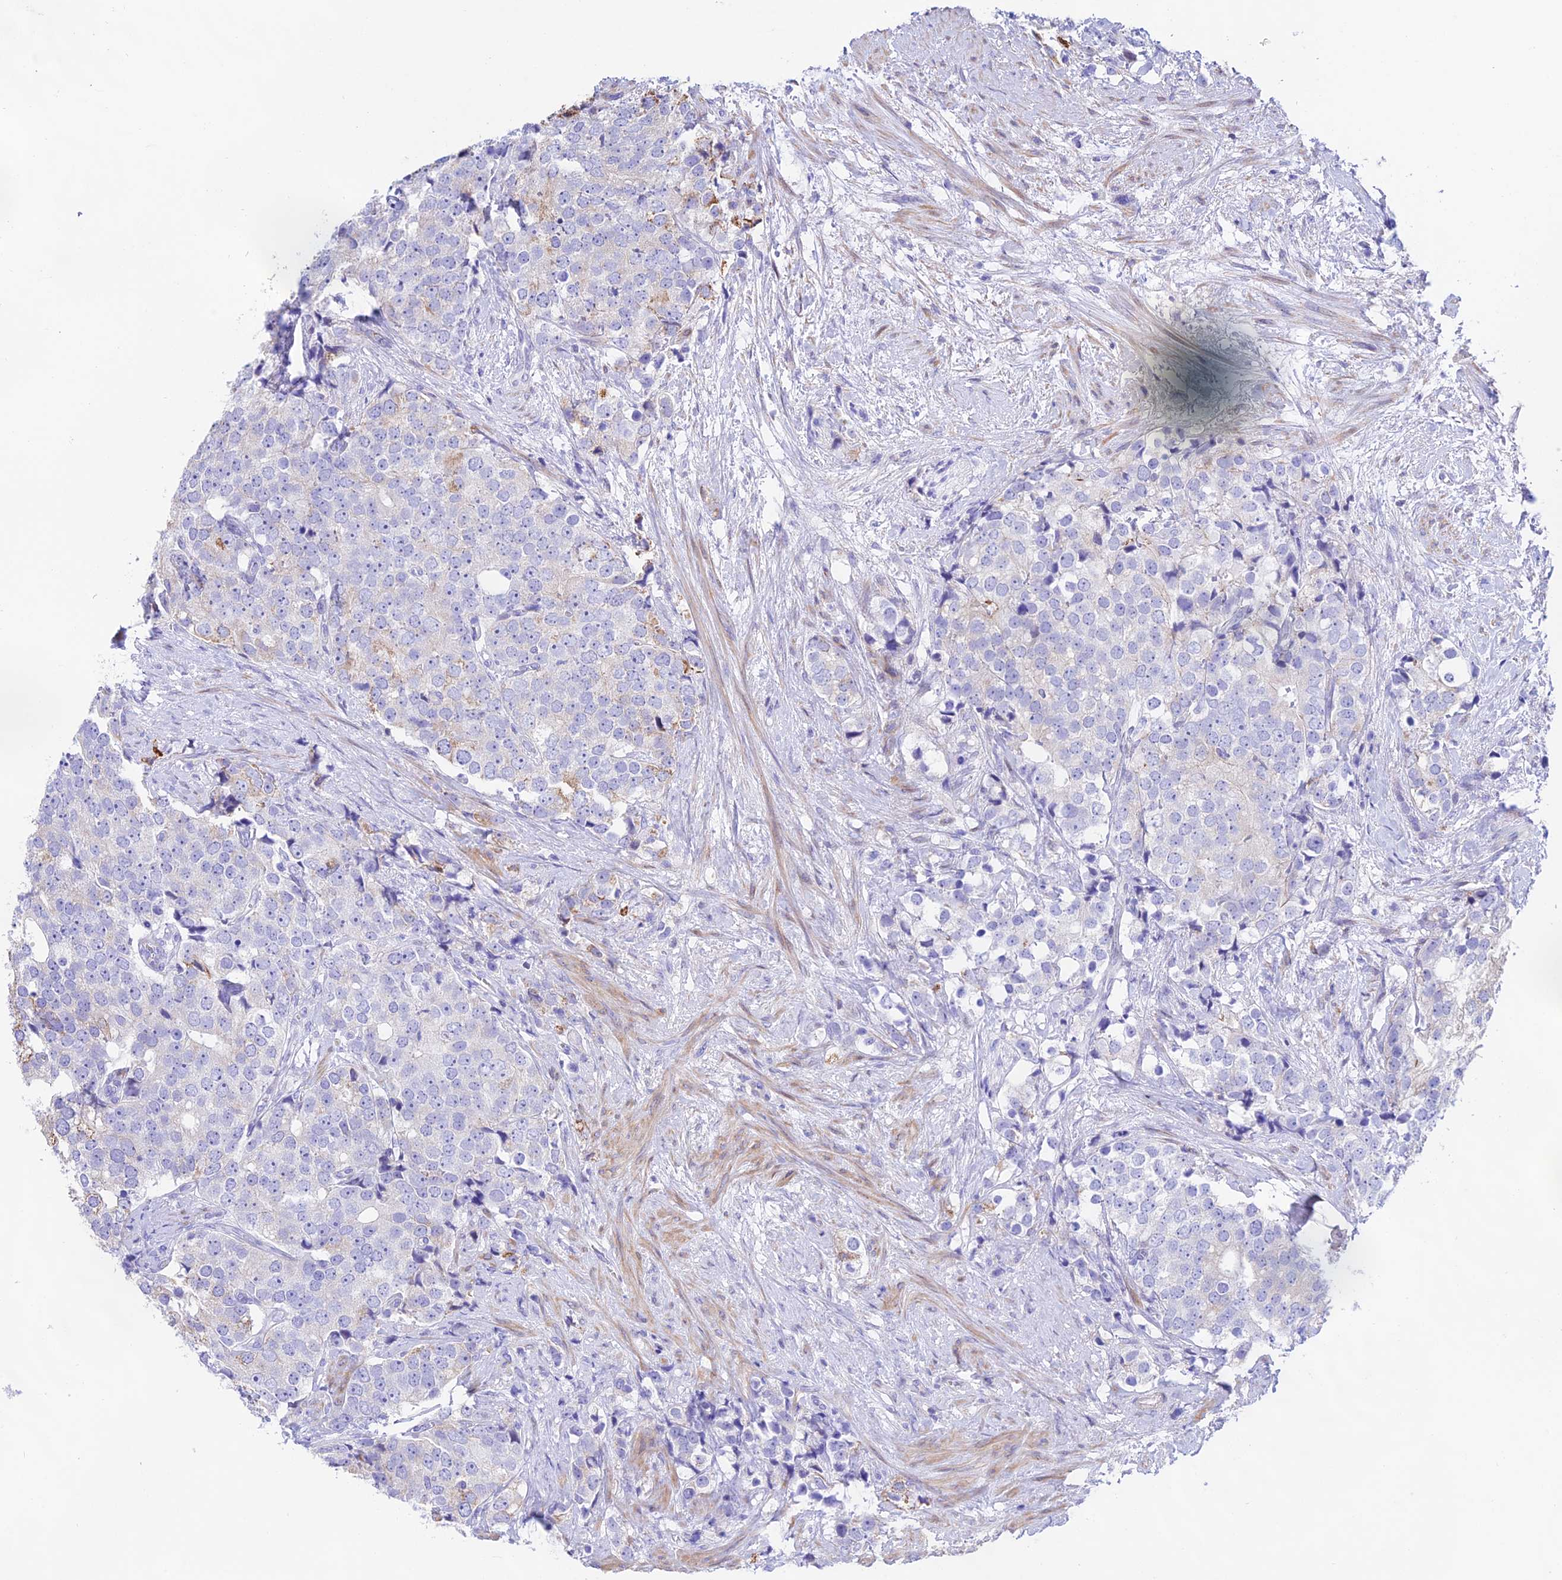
{"staining": {"intensity": "negative", "quantity": "none", "location": "none"}, "tissue": "prostate cancer", "cell_type": "Tumor cells", "image_type": "cancer", "snomed": [{"axis": "morphology", "description": "Adenocarcinoma, High grade"}, {"axis": "topography", "description": "Prostate"}], "caption": "The immunohistochemistry photomicrograph has no significant staining in tumor cells of adenocarcinoma (high-grade) (prostate) tissue.", "gene": "PRIM1", "patient": {"sex": "male", "age": 49}}